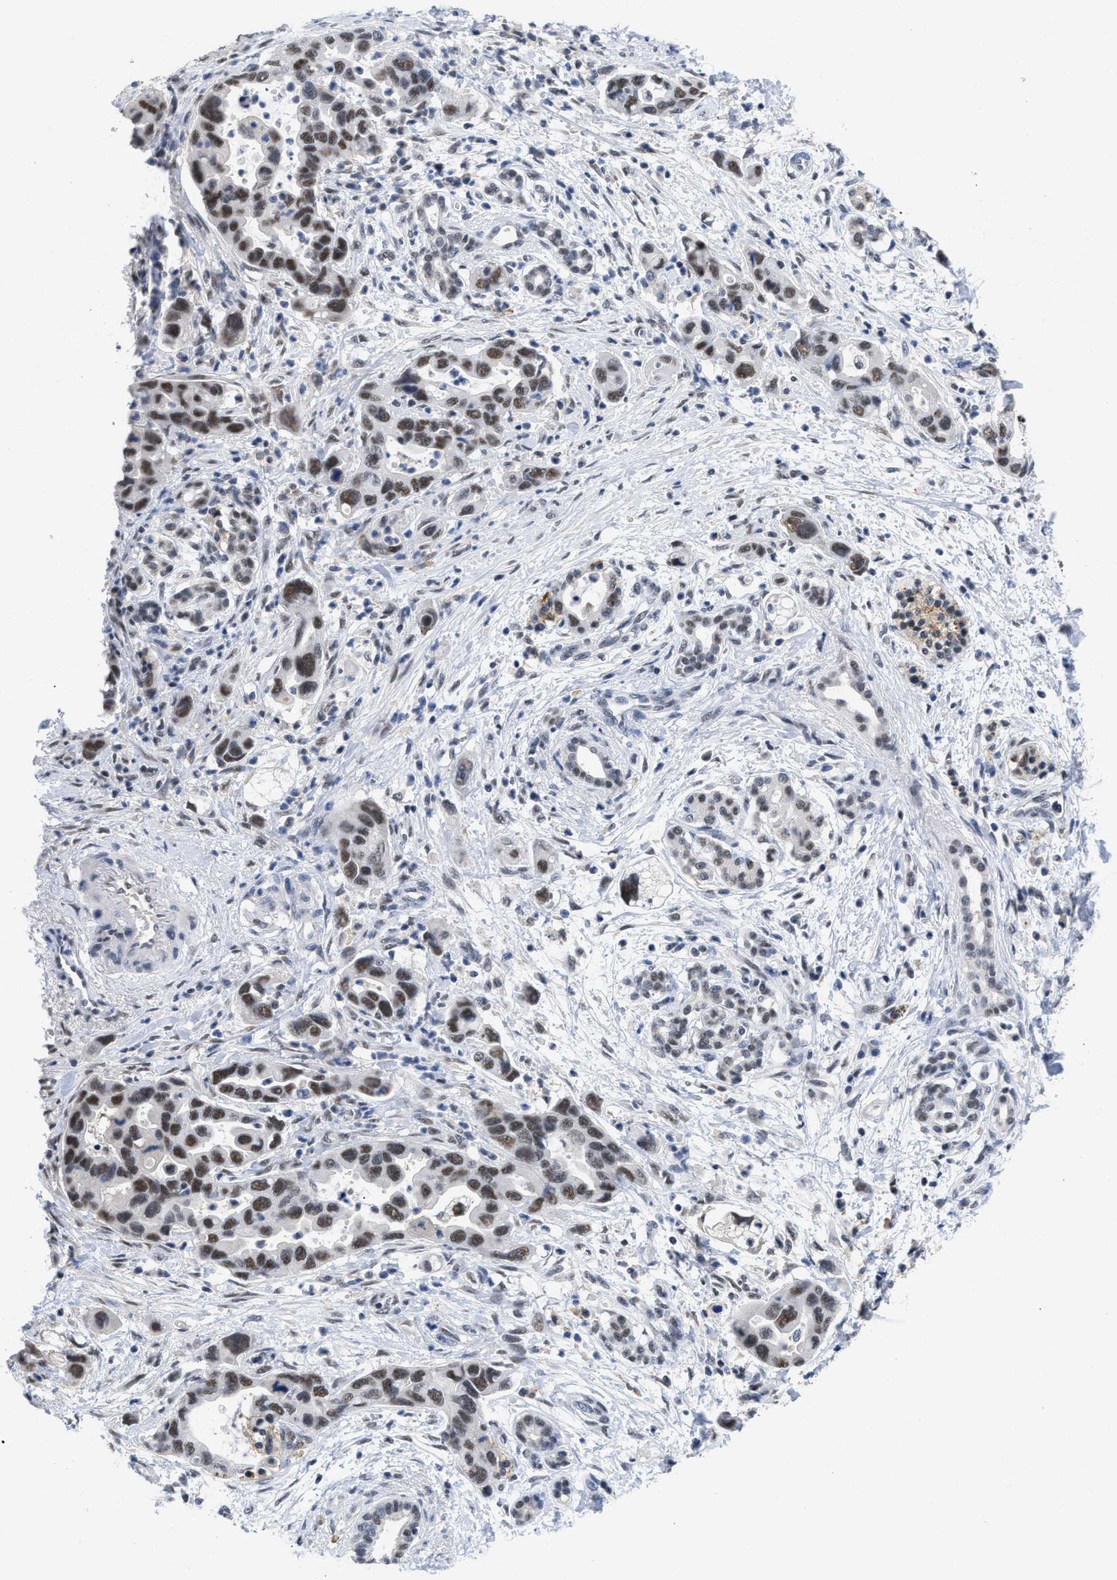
{"staining": {"intensity": "moderate", "quantity": ">75%", "location": "nuclear"}, "tissue": "pancreatic cancer", "cell_type": "Tumor cells", "image_type": "cancer", "snomed": [{"axis": "morphology", "description": "Normal tissue, NOS"}, {"axis": "morphology", "description": "Adenocarcinoma, NOS"}, {"axis": "topography", "description": "Pancreas"}], "caption": "Immunohistochemical staining of pancreatic cancer reveals medium levels of moderate nuclear protein staining in approximately >75% of tumor cells. The staining was performed using DAB (3,3'-diaminobenzidine), with brown indicating positive protein expression. Nuclei are stained blue with hematoxylin.", "gene": "GGNBP2", "patient": {"sex": "female", "age": 71}}